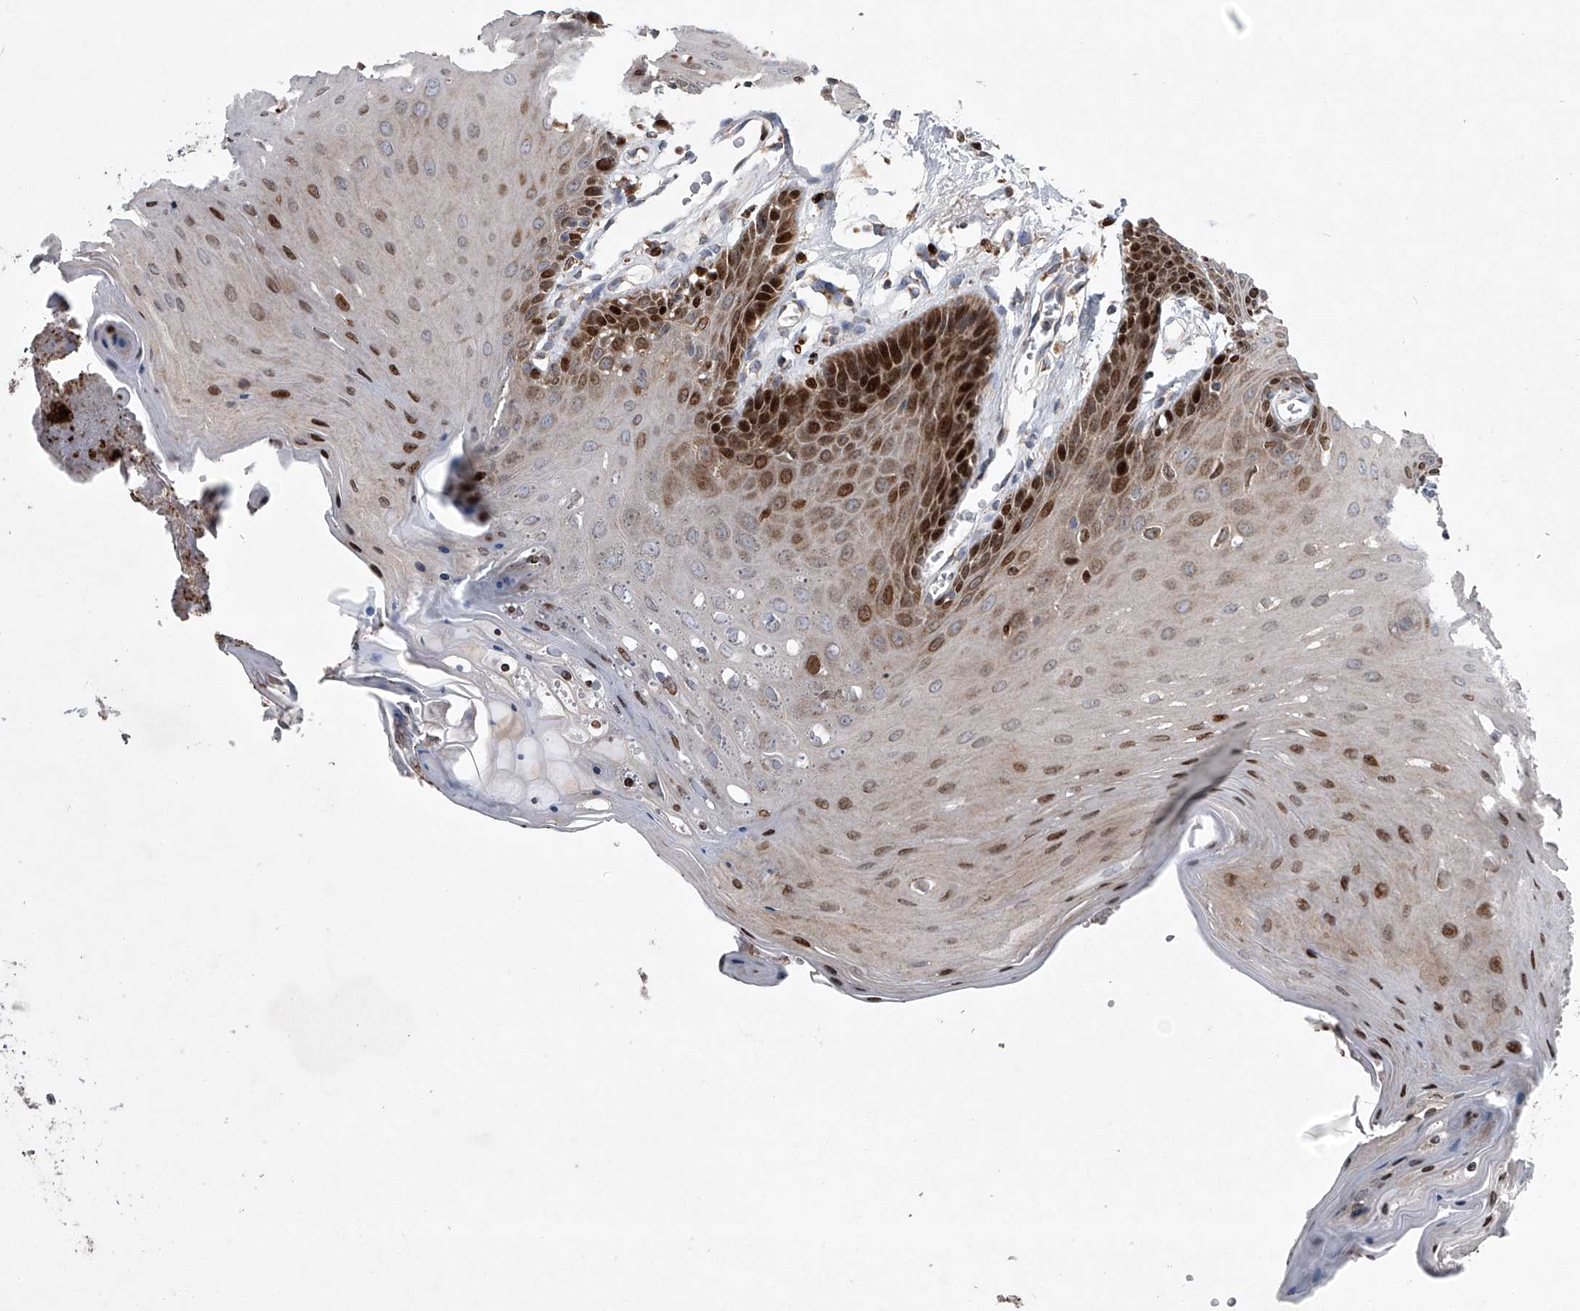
{"staining": {"intensity": "strong", "quantity": "25%-75%", "location": "cytoplasmic/membranous,nuclear"}, "tissue": "oral mucosa", "cell_type": "Squamous epithelial cells", "image_type": "normal", "snomed": [{"axis": "morphology", "description": "Normal tissue, NOS"}, {"axis": "morphology", "description": "Squamous cell carcinoma, NOS"}, {"axis": "topography", "description": "Skeletal muscle"}, {"axis": "topography", "description": "Oral tissue"}, {"axis": "topography", "description": "Salivary gland"}, {"axis": "topography", "description": "Head-Neck"}], "caption": "DAB (3,3'-diaminobenzidine) immunohistochemical staining of normal human oral mucosa demonstrates strong cytoplasmic/membranous,nuclear protein expression in approximately 25%-75% of squamous epithelial cells. (DAB (3,3'-diaminobenzidine) IHC with brightfield microscopy, high magnification).", "gene": "STRADA", "patient": {"sex": "male", "age": 54}}